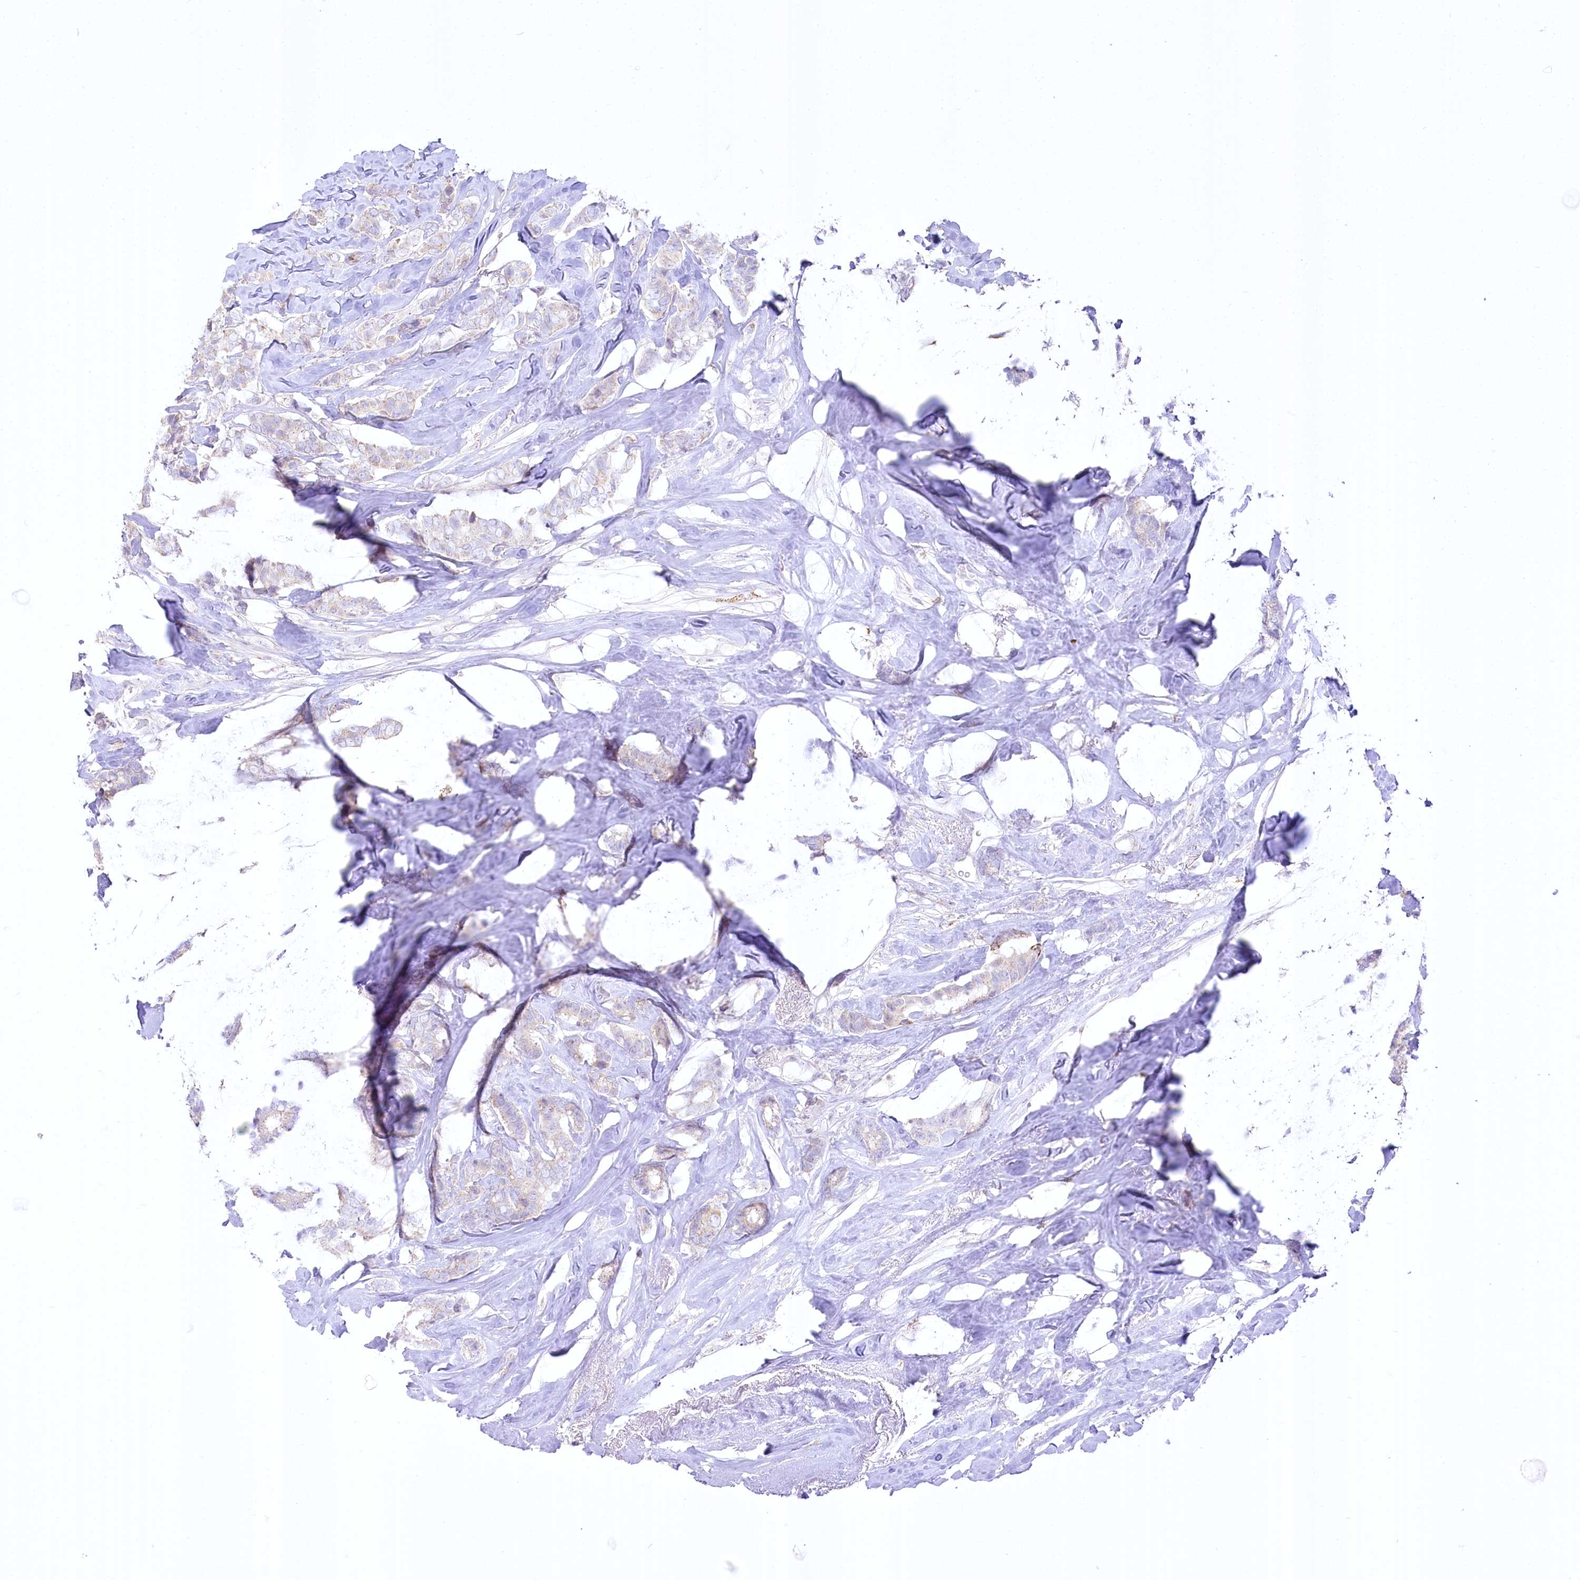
{"staining": {"intensity": "negative", "quantity": "none", "location": "none"}, "tissue": "breast cancer", "cell_type": "Tumor cells", "image_type": "cancer", "snomed": [{"axis": "morphology", "description": "Duct carcinoma"}, {"axis": "topography", "description": "Breast"}], "caption": "Immunohistochemistry image of neoplastic tissue: human breast intraductal carcinoma stained with DAB (3,3'-diaminobenzidine) displays no significant protein expression in tumor cells.", "gene": "CEP164", "patient": {"sex": "female", "age": 40}}